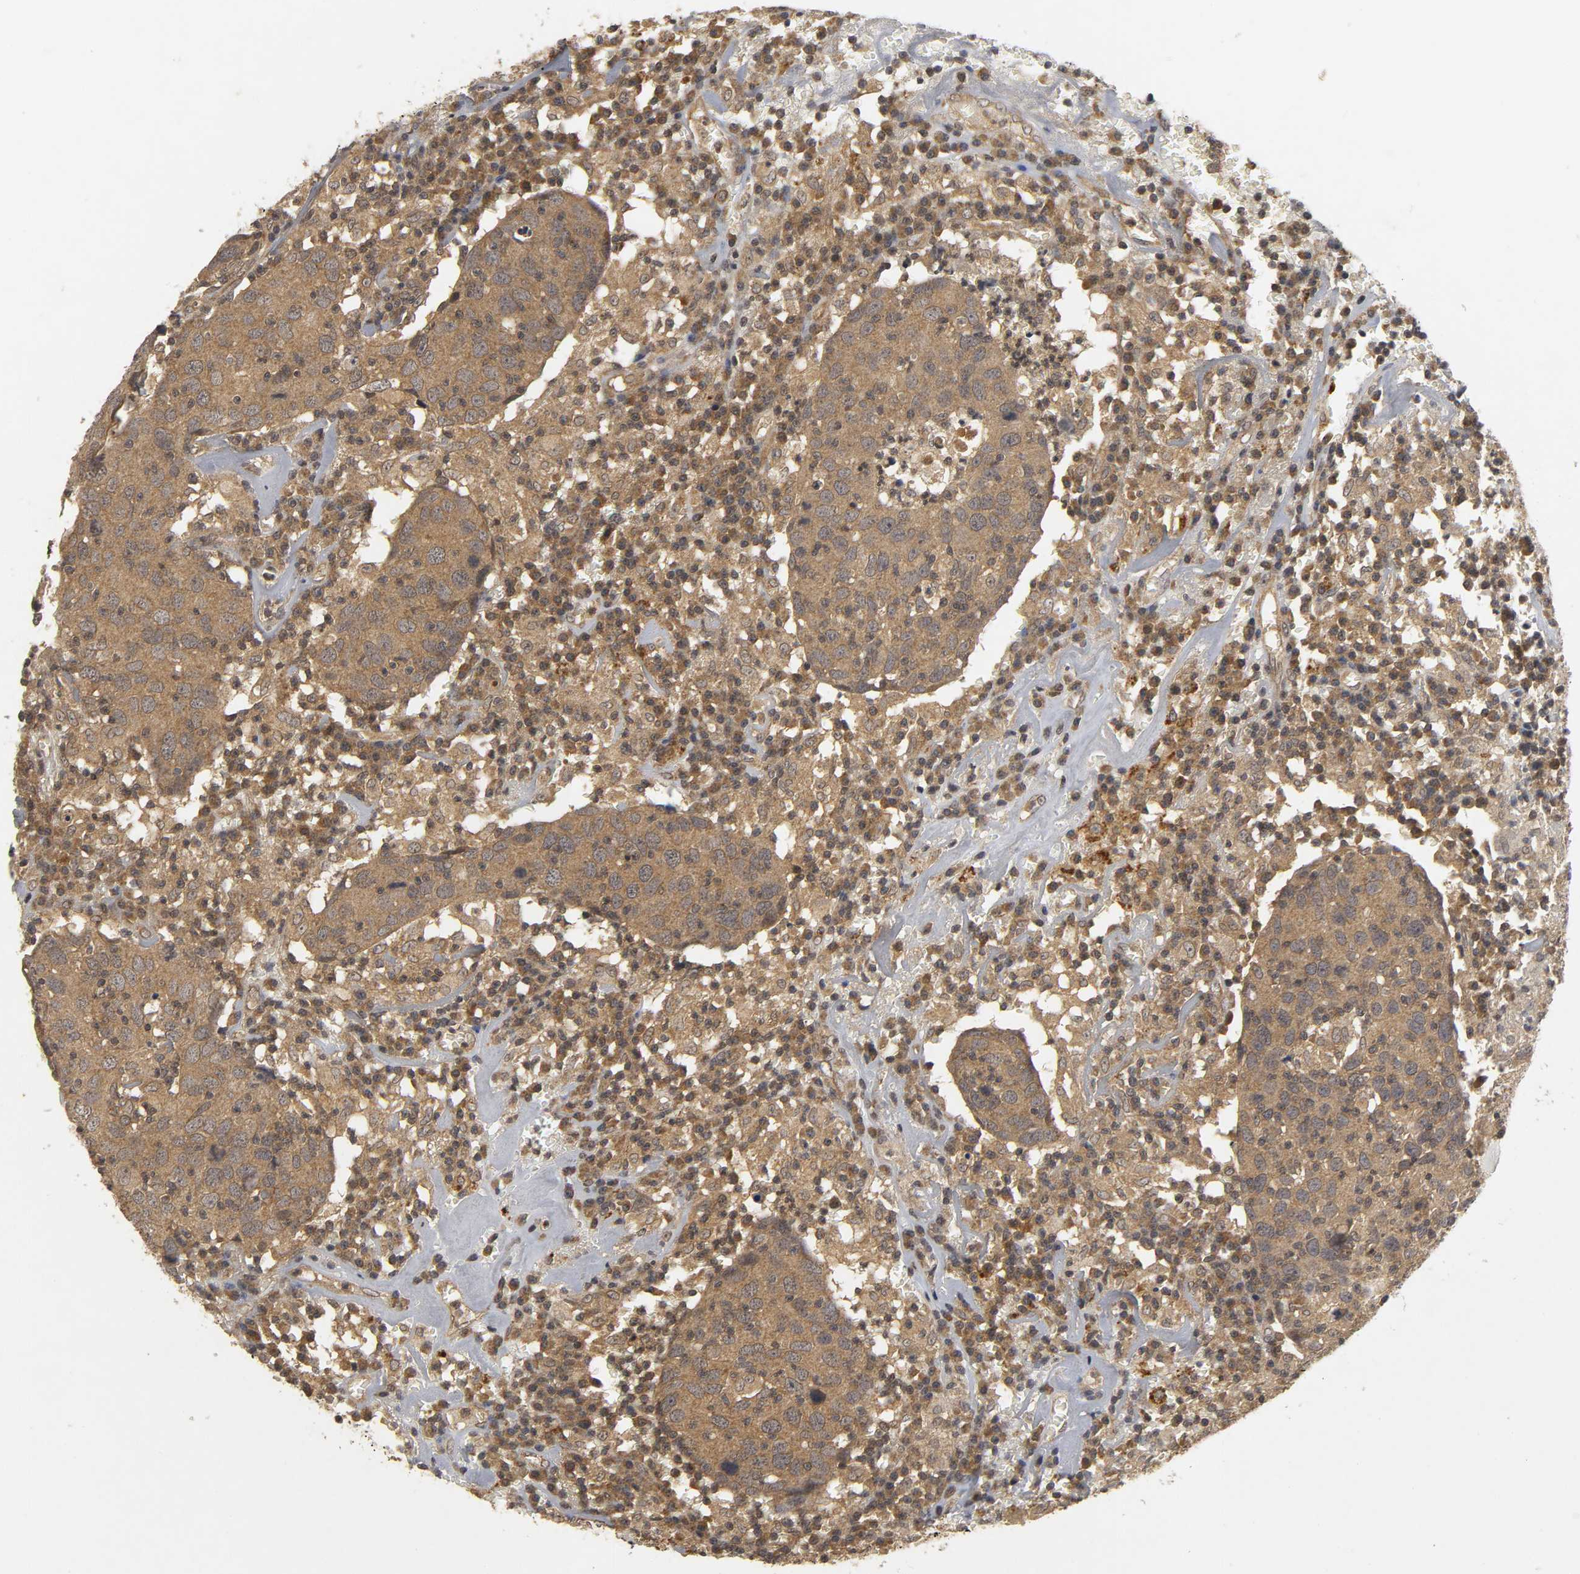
{"staining": {"intensity": "moderate", "quantity": ">75%", "location": "cytoplasmic/membranous"}, "tissue": "head and neck cancer", "cell_type": "Tumor cells", "image_type": "cancer", "snomed": [{"axis": "morphology", "description": "Adenocarcinoma, NOS"}, {"axis": "topography", "description": "Salivary gland"}, {"axis": "topography", "description": "Head-Neck"}], "caption": "A micrograph of human head and neck cancer stained for a protein reveals moderate cytoplasmic/membranous brown staining in tumor cells. Nuclei are stained in blue.", "gene": "TRAF6", "patient": {"sex": "female", "age": 65}}